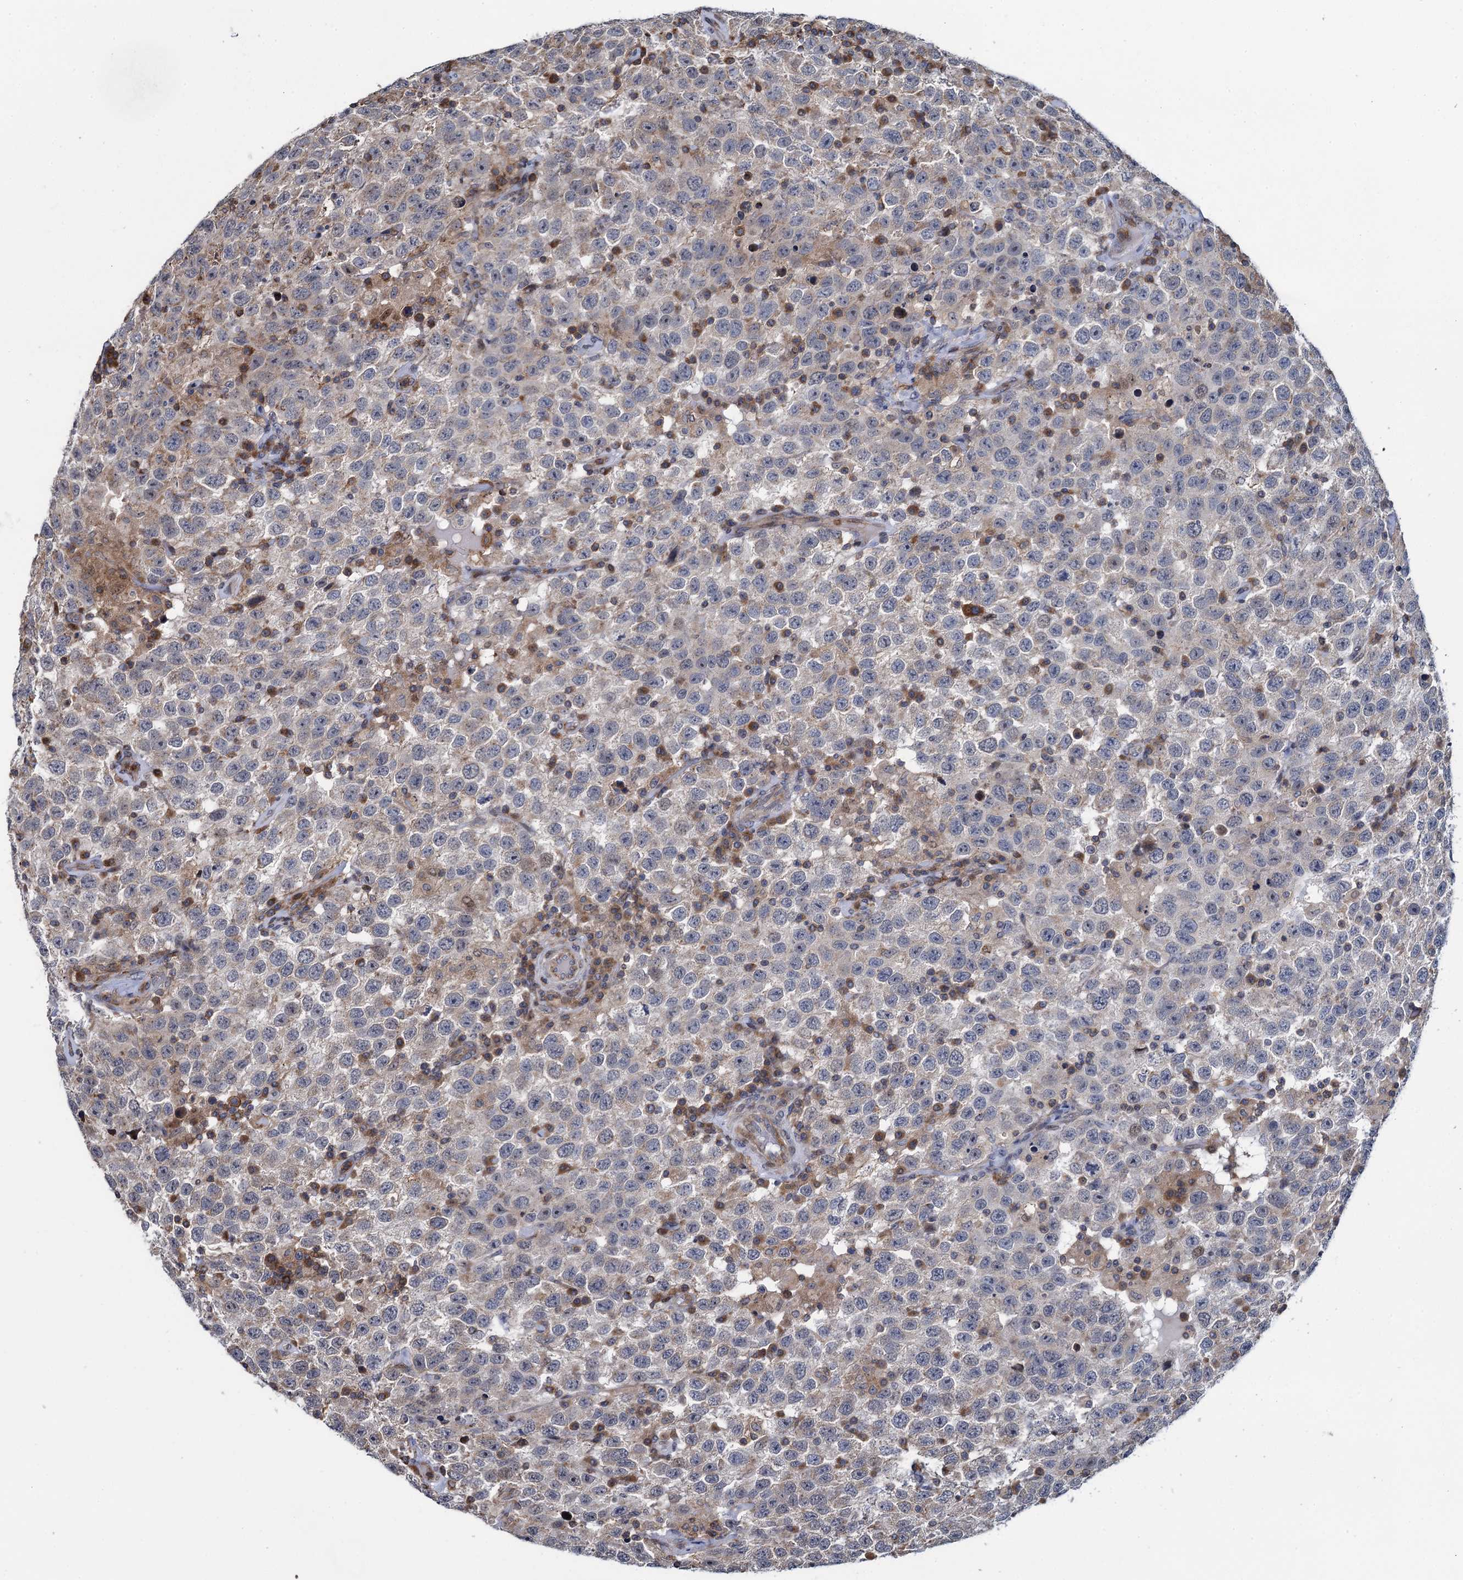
{"staining": {"intensity": "negative", "quantity": "none", "location": "none"}, "tissue": "testis cancer", "cell_type": "Tumor cells", "image_type": "cancer", "snomed": [{"axis": "morphology", "description": "Seminoma, NOS"}, {"axis": "topography", "description": "Testis"}], "caption": "Immunohistochemistry (IHC) of testis cancer exhibits no positivity in tumor cells. (DAB immunohistochemistry, high magnification).", "gene": "CCDC102A", "patient": {"sex": "male", "age": 41}}